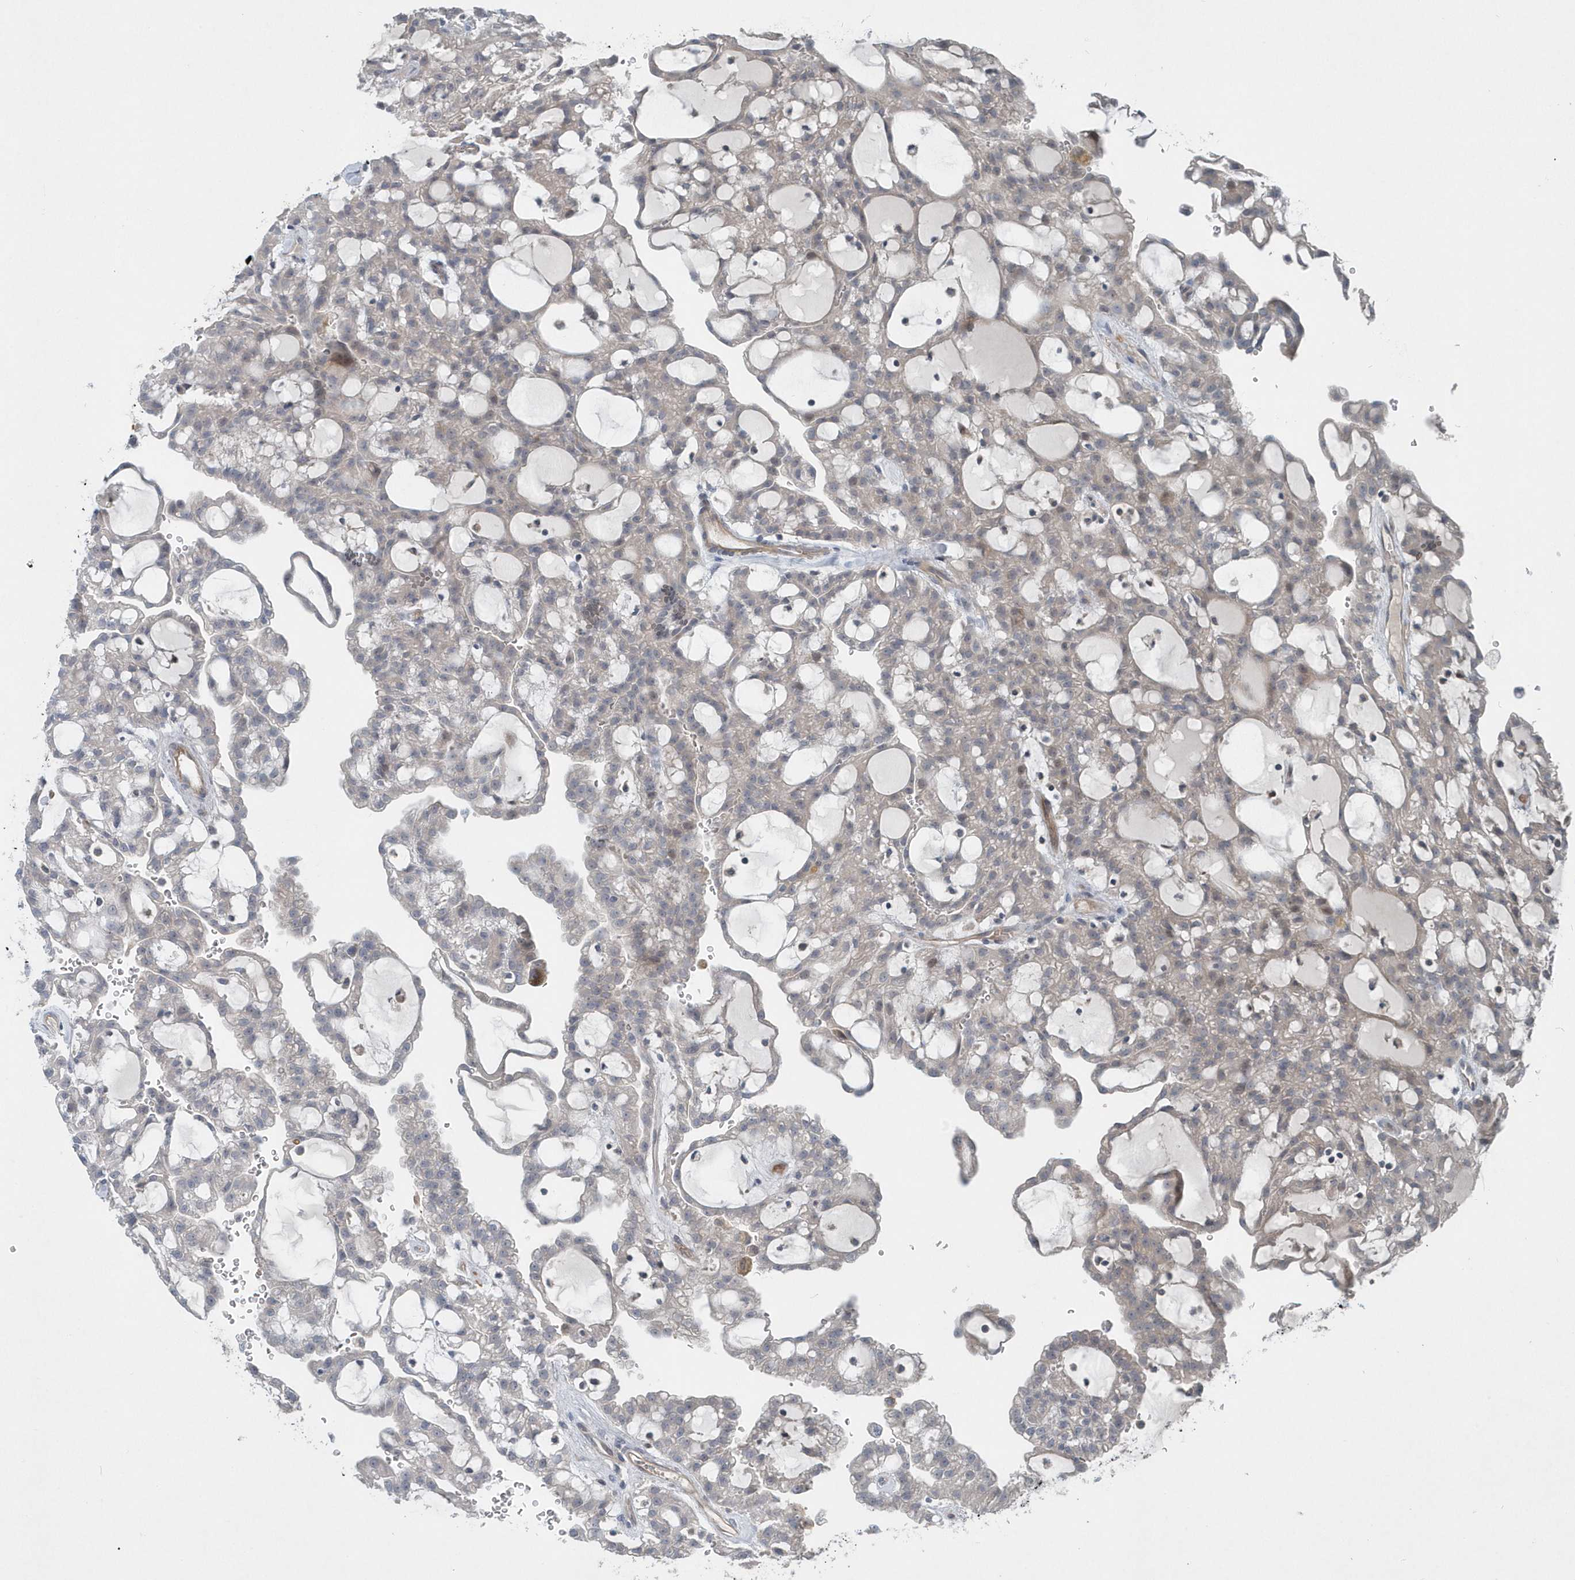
{"staining": {"intensity": "negative", "quantity": "none", "location": "none"}, "tissue": "renal cancer", "cell_type": "Tumor cells", "image_type": "cancer", "snomed": [{"axis": "morphology", "description": "Adenocarcinoma, NOS"}, {"axis": "topography", "description": "Kidney"}], "caption": "Human renal adenocarcinoma stained for a protein using immunohistochemistry (IHC) exhibits no staining in tumor cells.", "gene": "MCC", "patient": {"sex": "male", "age": 63}}